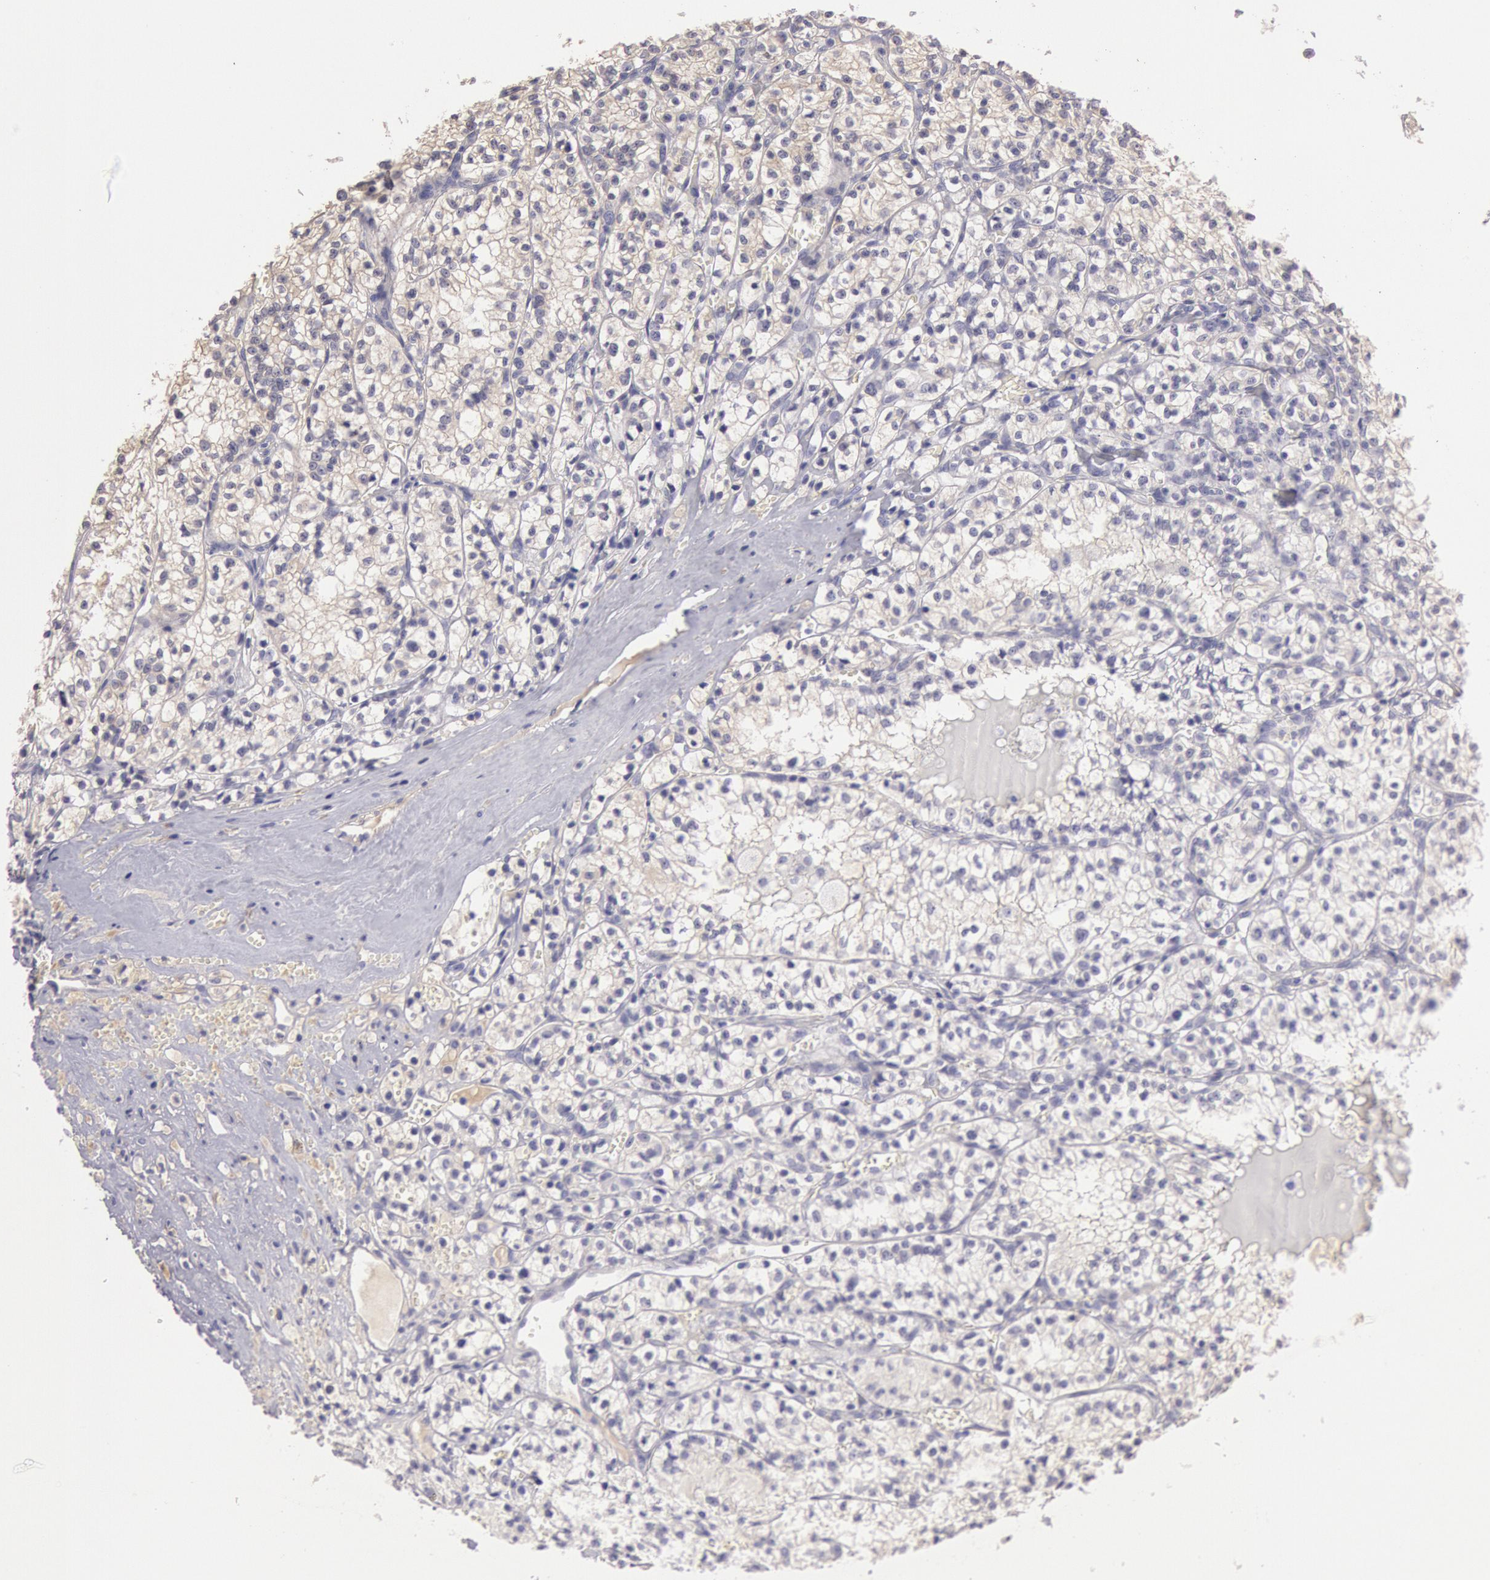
{"staining": {"intensity": "negative", "quantity": "none", "location": "none"}, "tissue": "renal cancer", "cell_type": "Tumor cells", "image_type": "cancer", "snomed": [{"axis": "morphology", "description": "Adenocarcinoma, NOS"}, {"axis": "topography", "description": "Kidney"}], "caption": "The immunohistochemistry (IHC) image has no significant positivity in tumor cells of renal cancer tissue.", "gene": "C1R", "patient": {"sex": "male", "age": 61}}